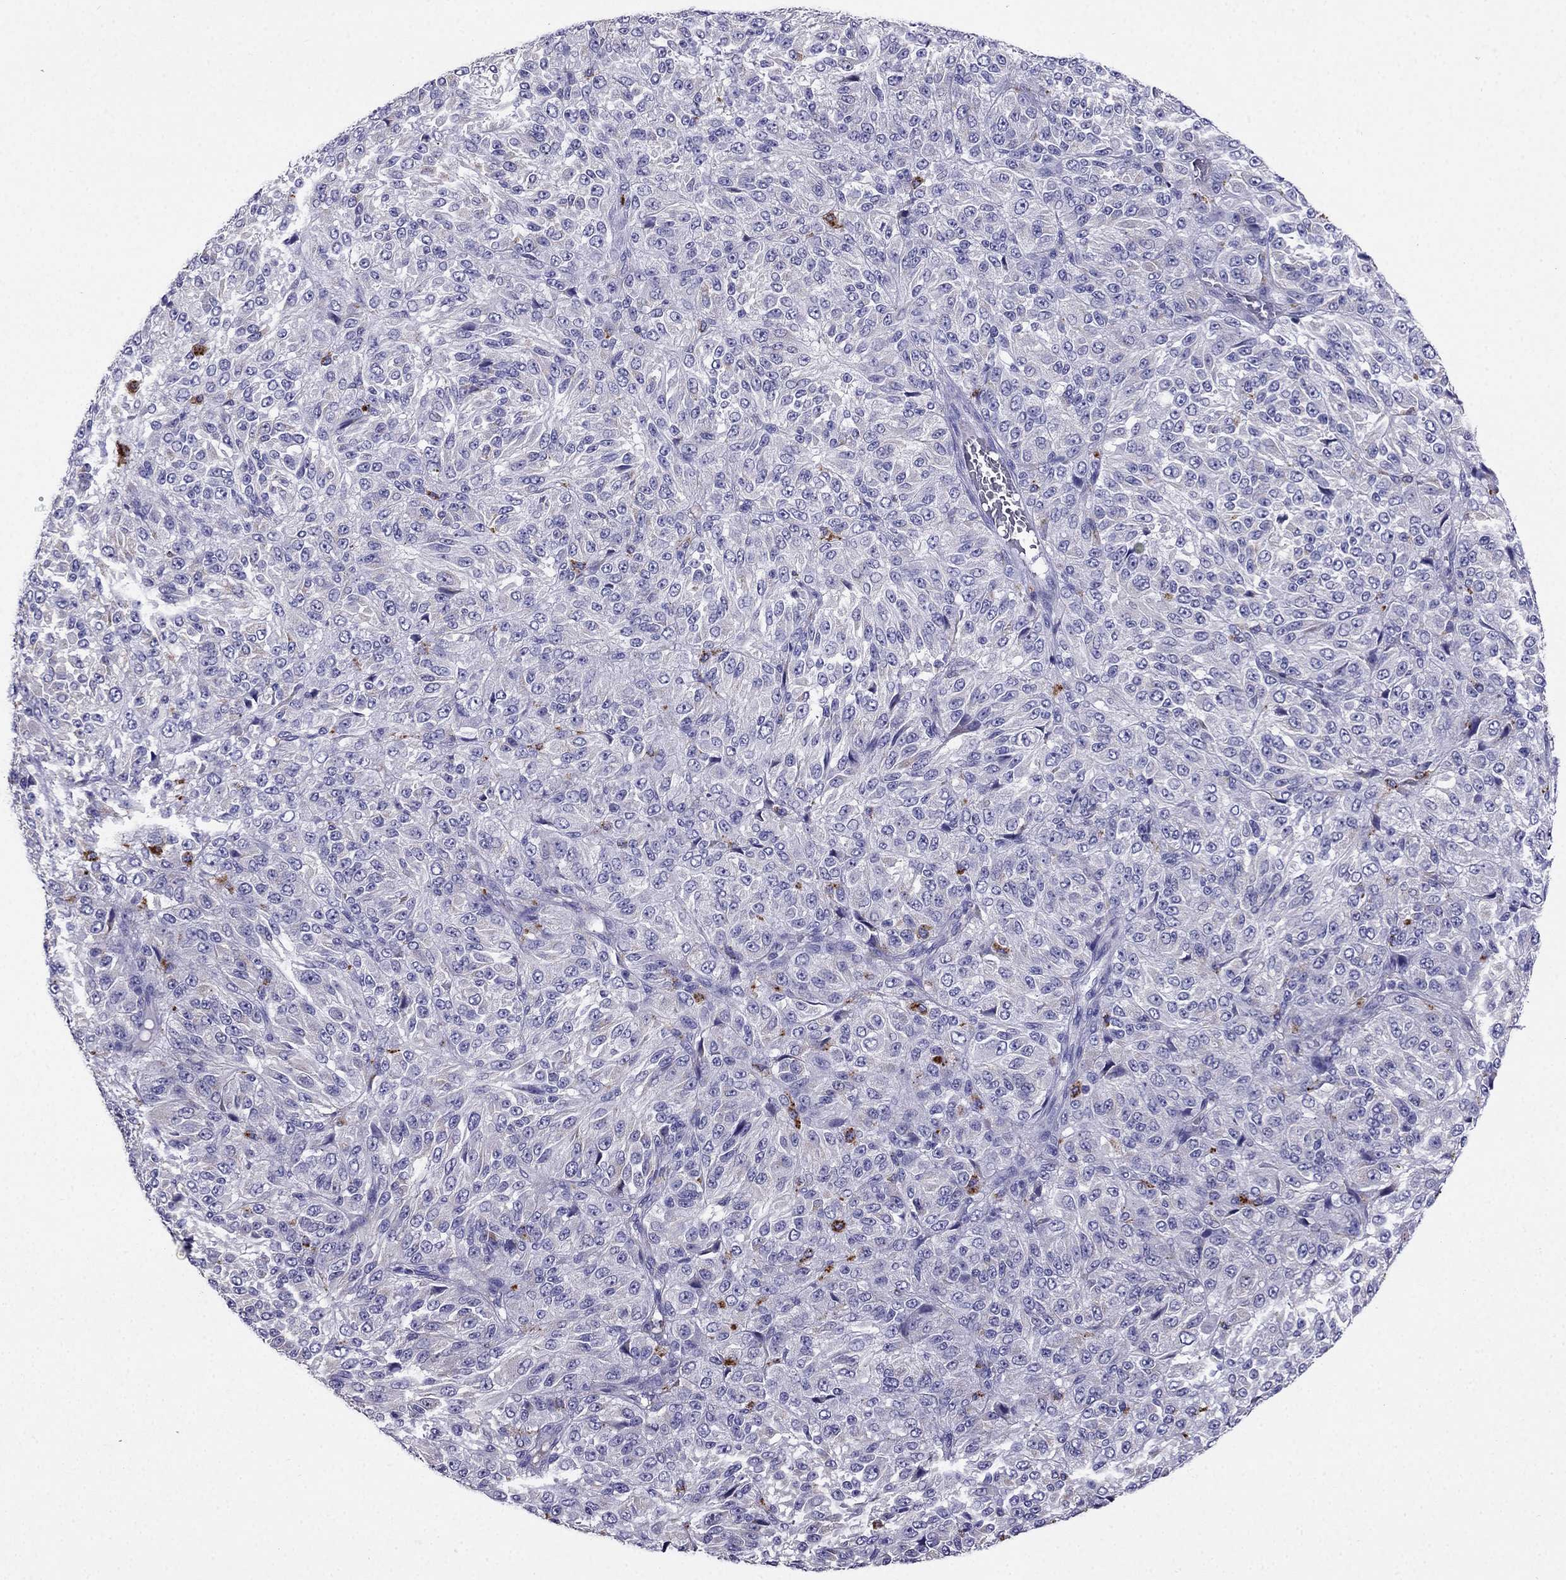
{"staining": {"intensity": "negative", "quantity": "none", "location": "none"}, "tissue": "melanoma", "cell_type": "Tumor cells", "image_type": "cancer", "snomed": [{"axis": "morphology", "description": "Malignant melanoma, Metastatic site"}, {"axis": "topography", "description": "Brain"}], "caption": "A photomicrograph of melanoma stained for a protein exhibits no brown staining in tumor cells.", "gene": "PTH", "patient": {"sex": "female", "age": 56}}